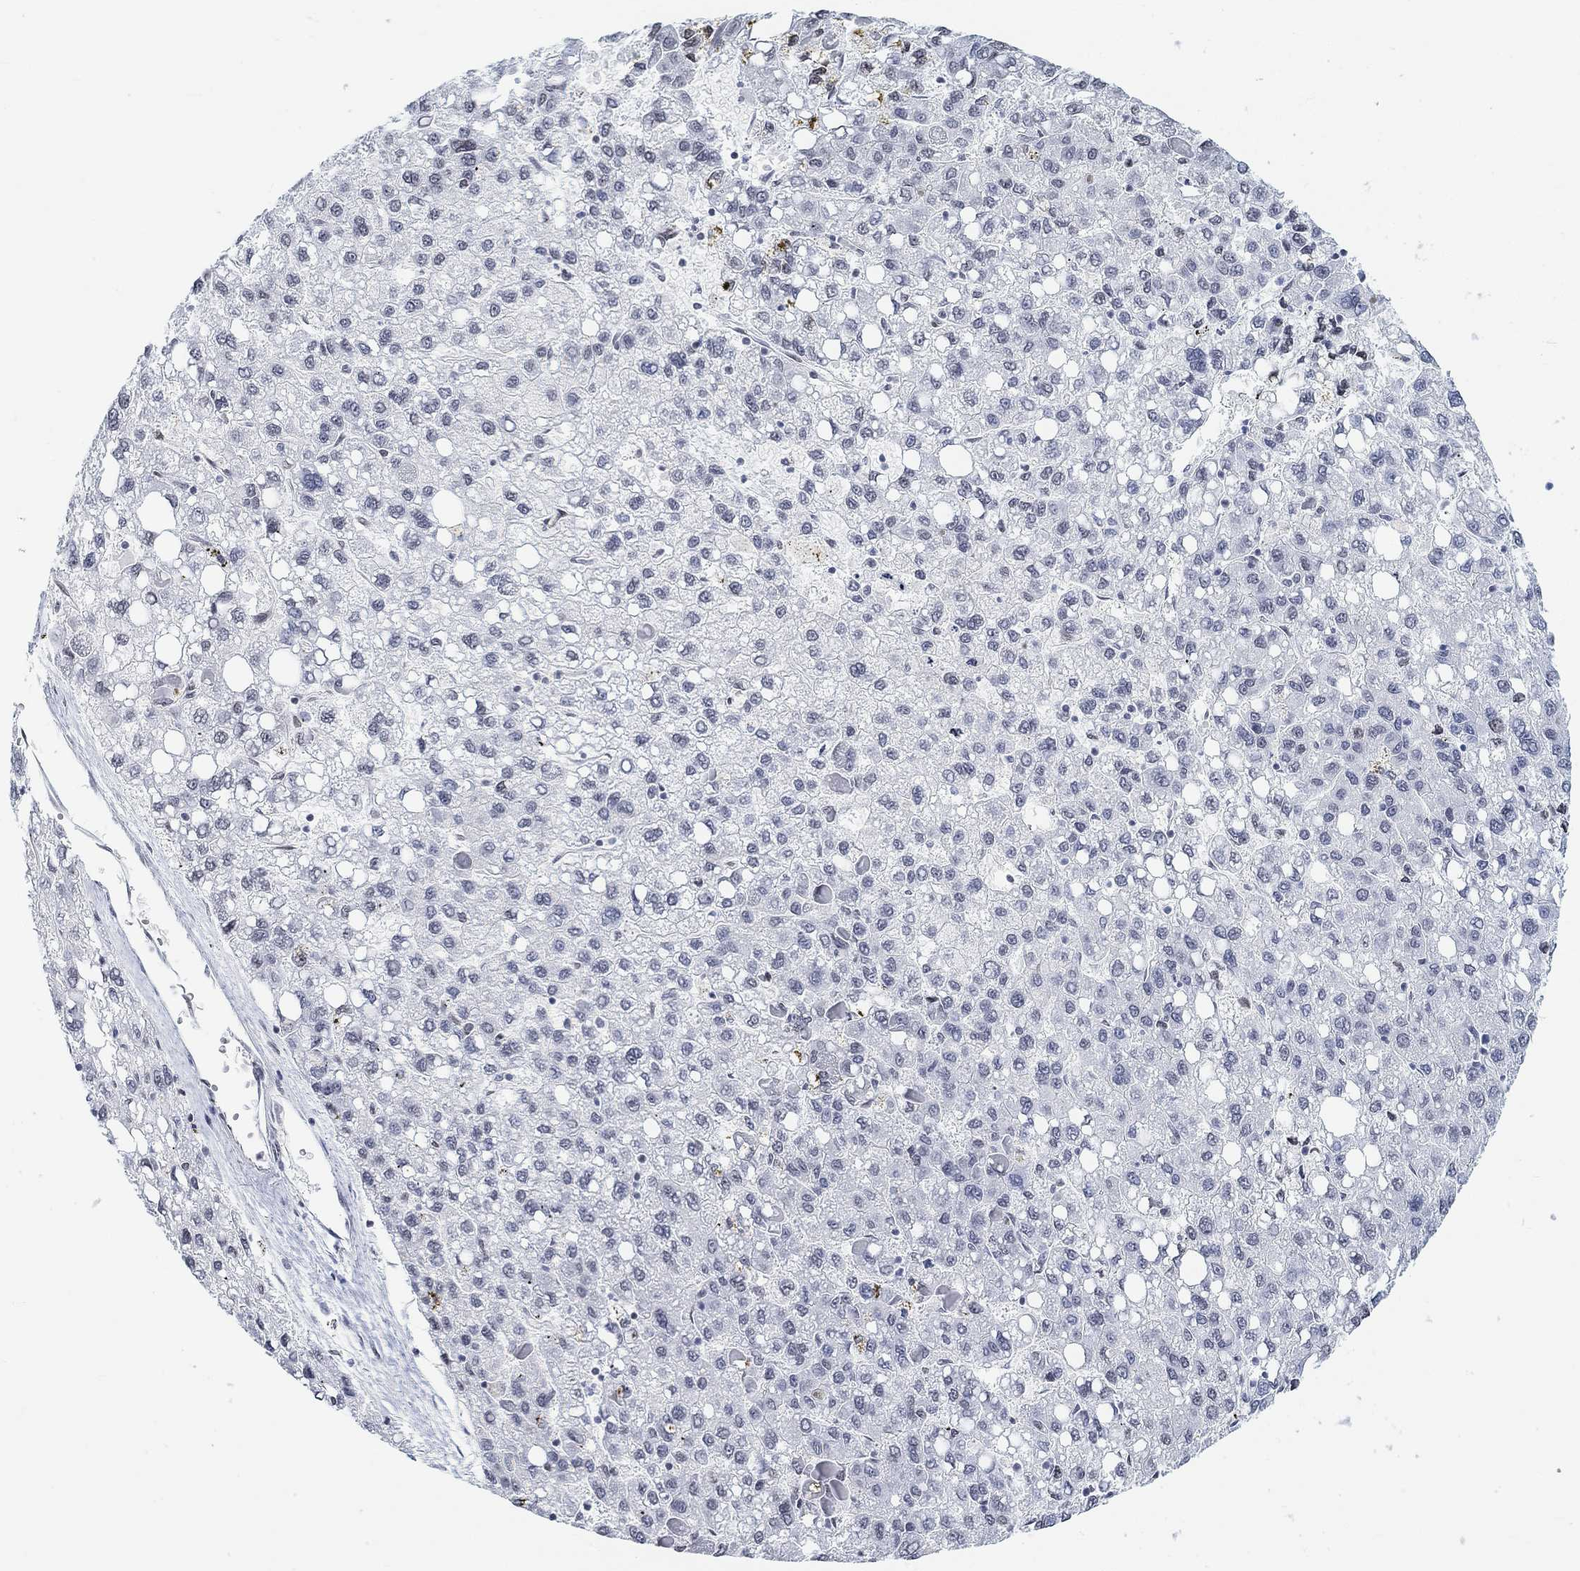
{"staining": {"intensity": "negative", "quantity": "none", "location": "none"}, "tissue": "liver cancer", "cell_type": "Tumor cells", "image_type": "cancer", "snomed": [{"axis": "morphology", "description": "Carcinoma, Hepatocellular, NOS"}, {"axis": "topography", "description": "Liver"}], "caption": "IHC image of neoplastic tissue: human liver hepatocellular carcinoma stained with DAB reveals no significant protein expression in tumor cells. Nuclei are stained in blue.", "gene": "PURG", "patient": {"sex": "female", "age": 82}}